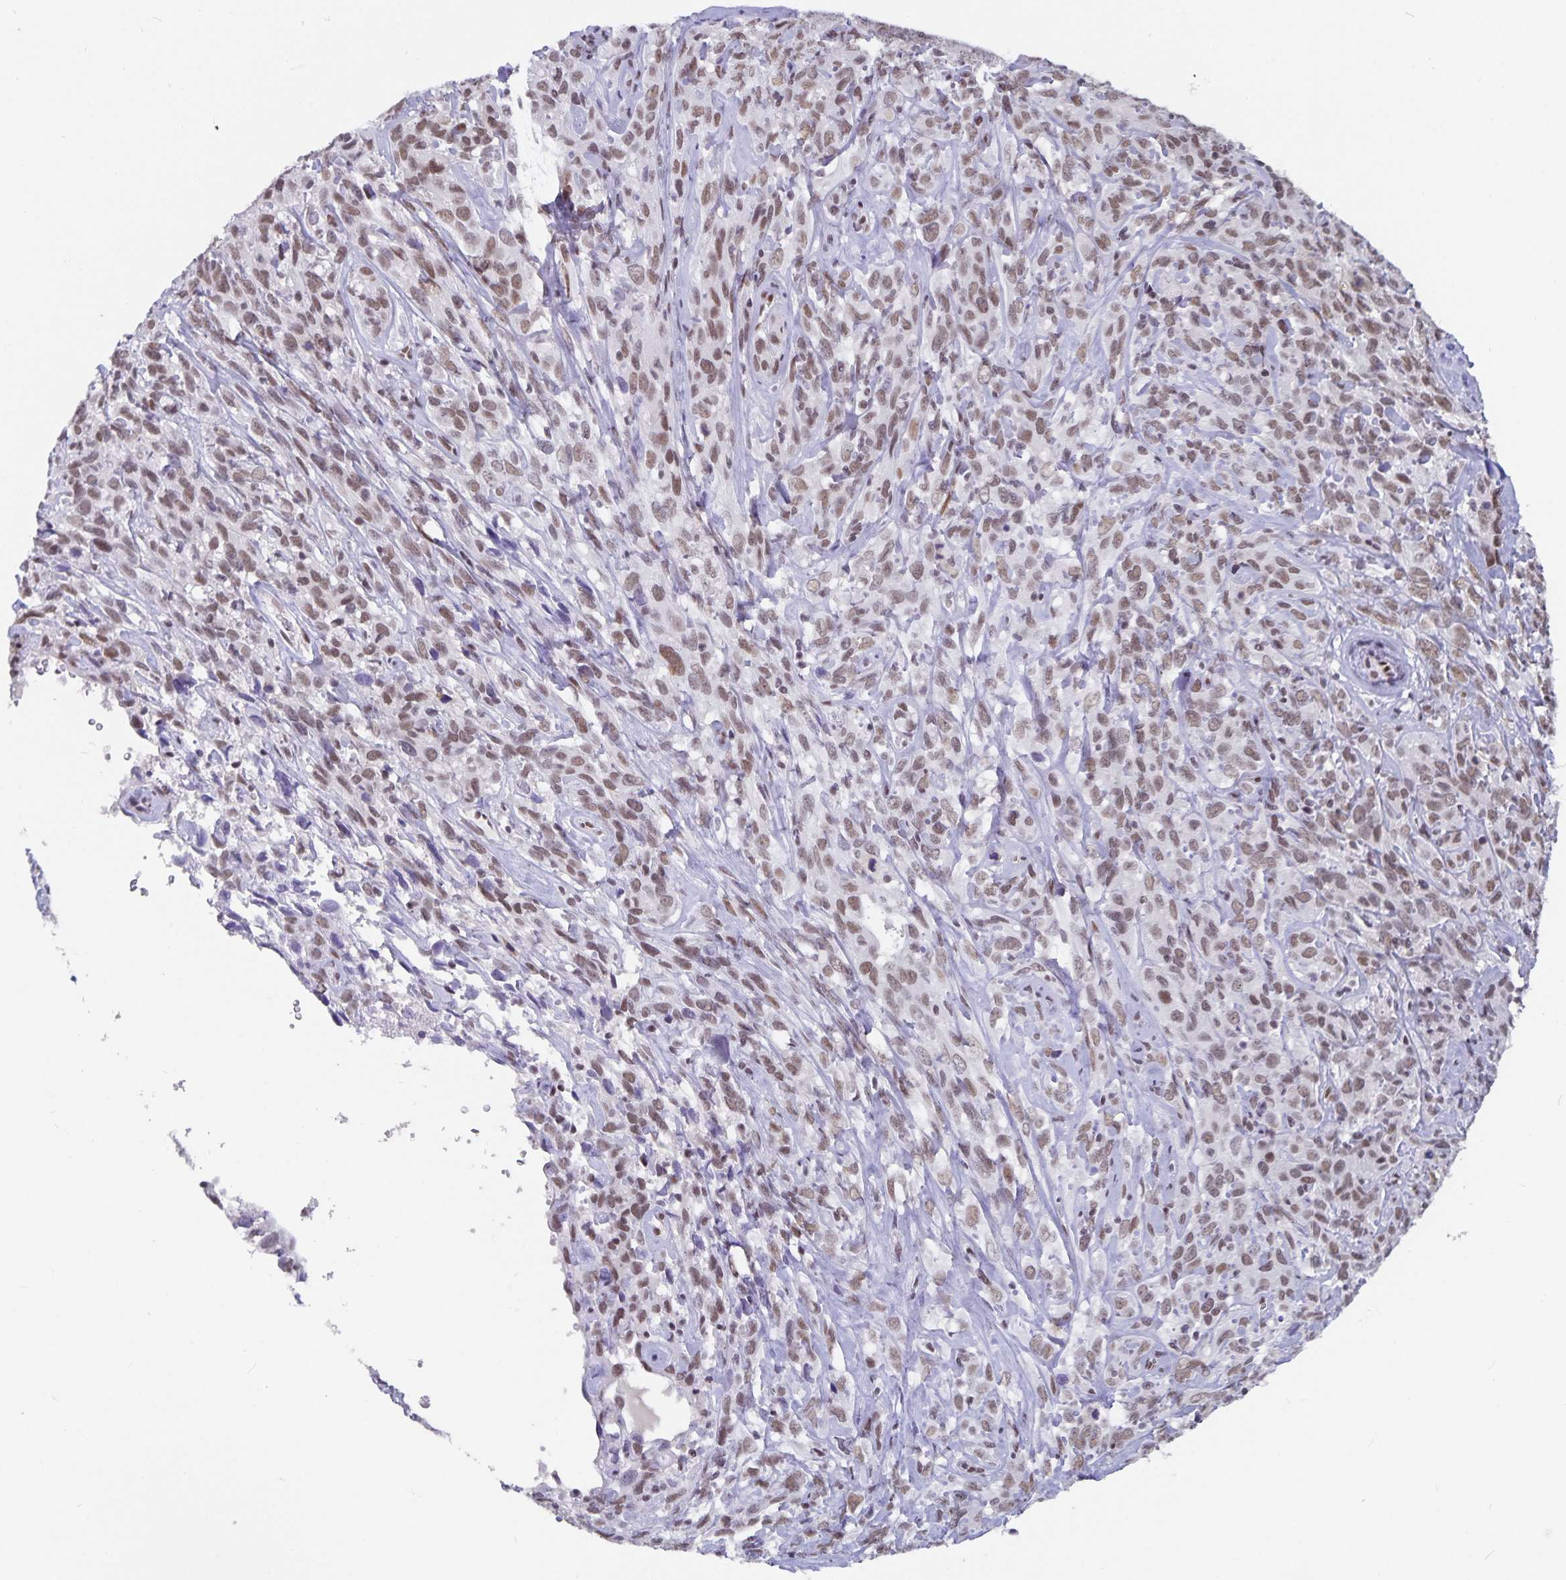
{"staining": {"intensity": "moderate", "quantity": ">75%", "location": "nuclear"}, "tissue": "cervical cancer", "cell_type": "Tumor cells", "image_type": "cancer", "snomed": [{"axis": "morphology", "description": "Normal tissue, NOS"}, {"axis": "morphology", "description": "Squamous cell carcinoma, NOS"}, {"axis": "topography", "description": "Cervix"}], "caption": "Squamous cell carcinoma (cervical) stained with immunohistochemistry (IHC) shows moderate nuclear expression in about >75% of tumor cells. Nuclei are stained in blue.", "gene": "PBX2", "patient": {"sex": "female", "age": 51}}